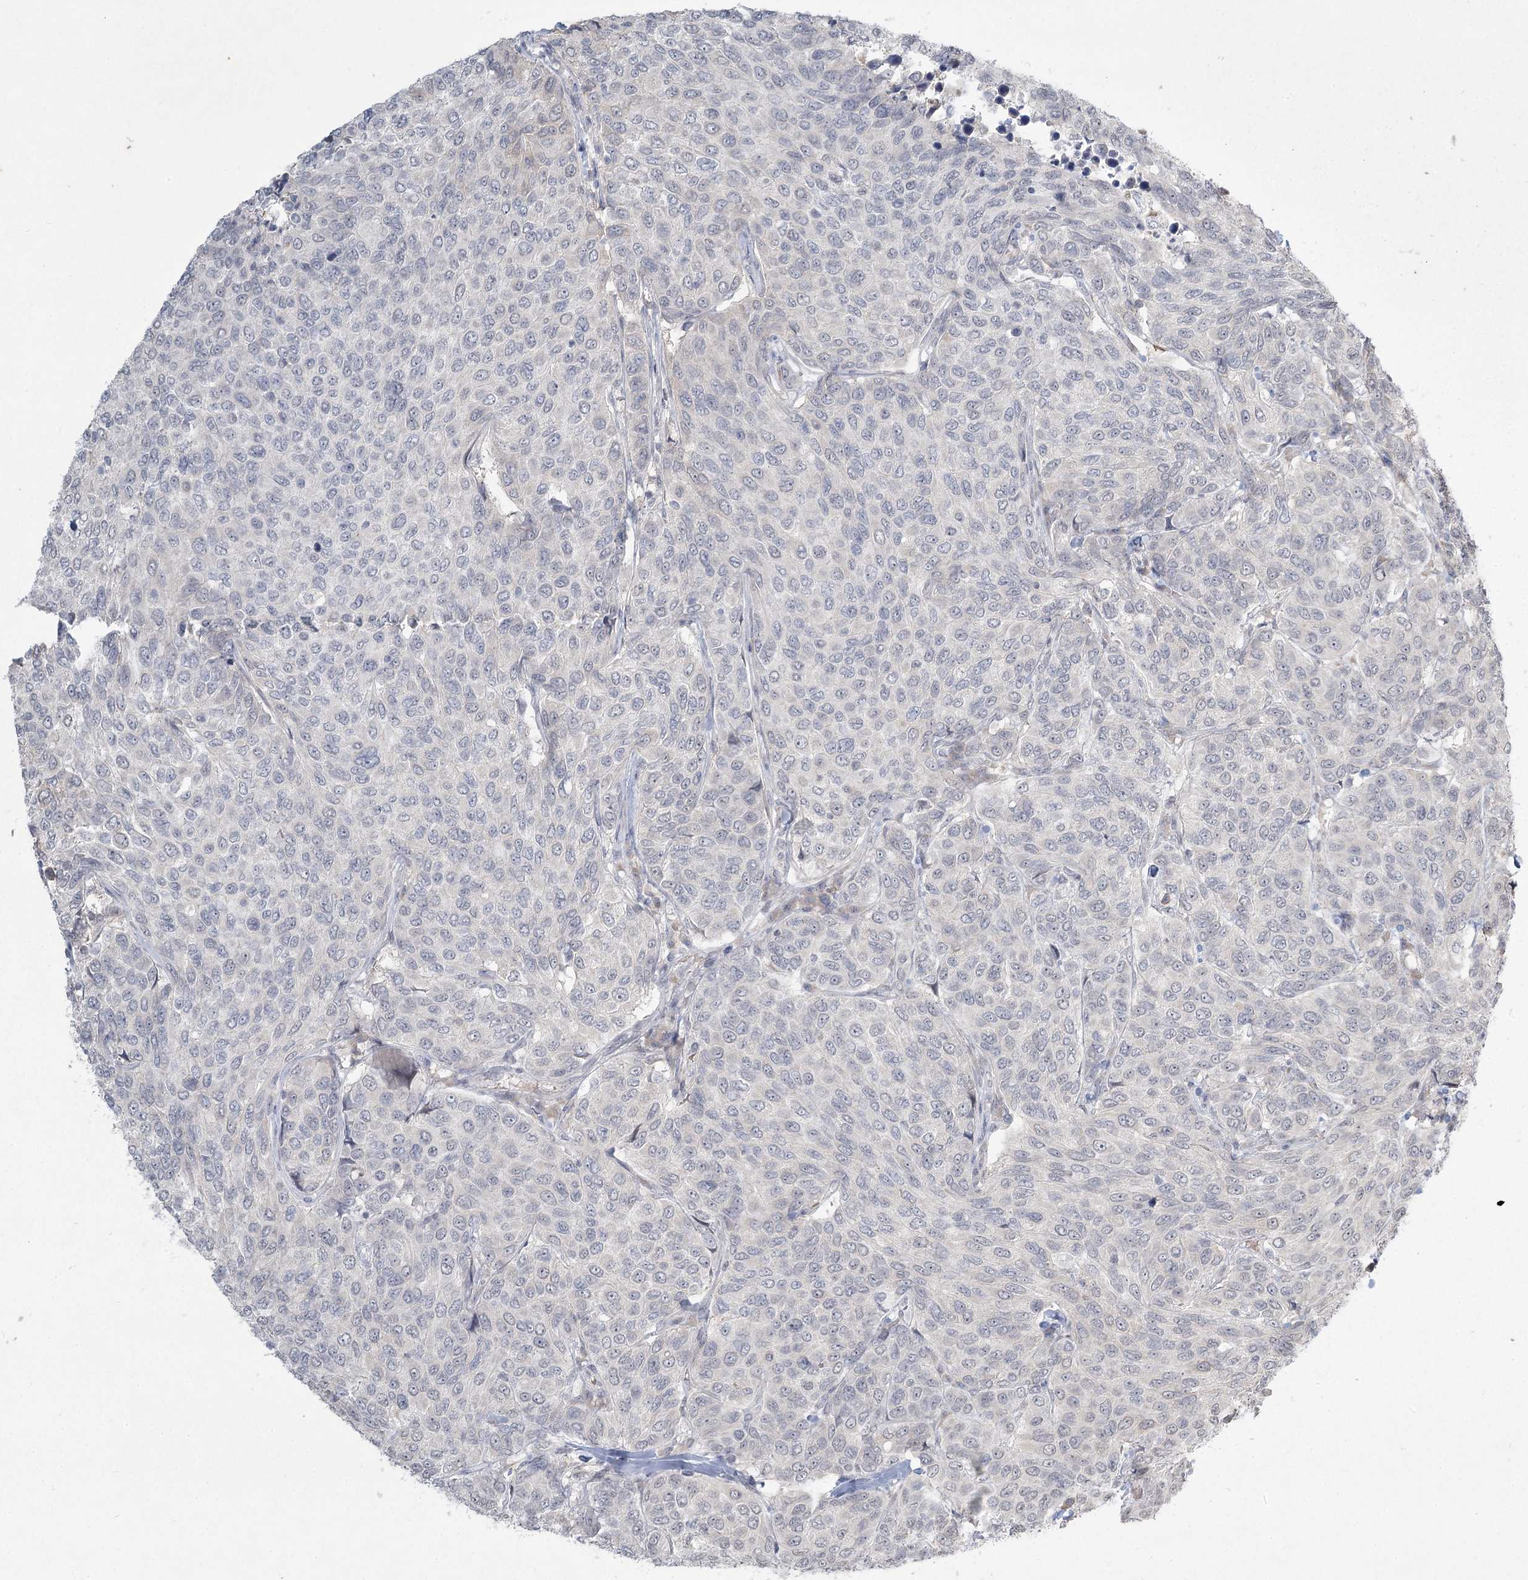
{"staining": {"intensity": "negative", "quantity": "none", "location": "none"}, "tissue": "breast cancer", "cell_type": "Tumor cells", "image_type": "cancer", "snomed": [{"axis": "morphology", "description": "Duct carcinoma"}, {"axis": "topography", "description": "Breast"}], "caption": "Immunohistochemistry micrograph of neoplastic tissue: human infiltrating ductal carcinoma (breast) stained with DAB (3,3'-diaminobenzidine) displays no significant protein staining in tumor cells.", "gene": "LY6G5C", "patient": {"sex": "female", "age": 55}}